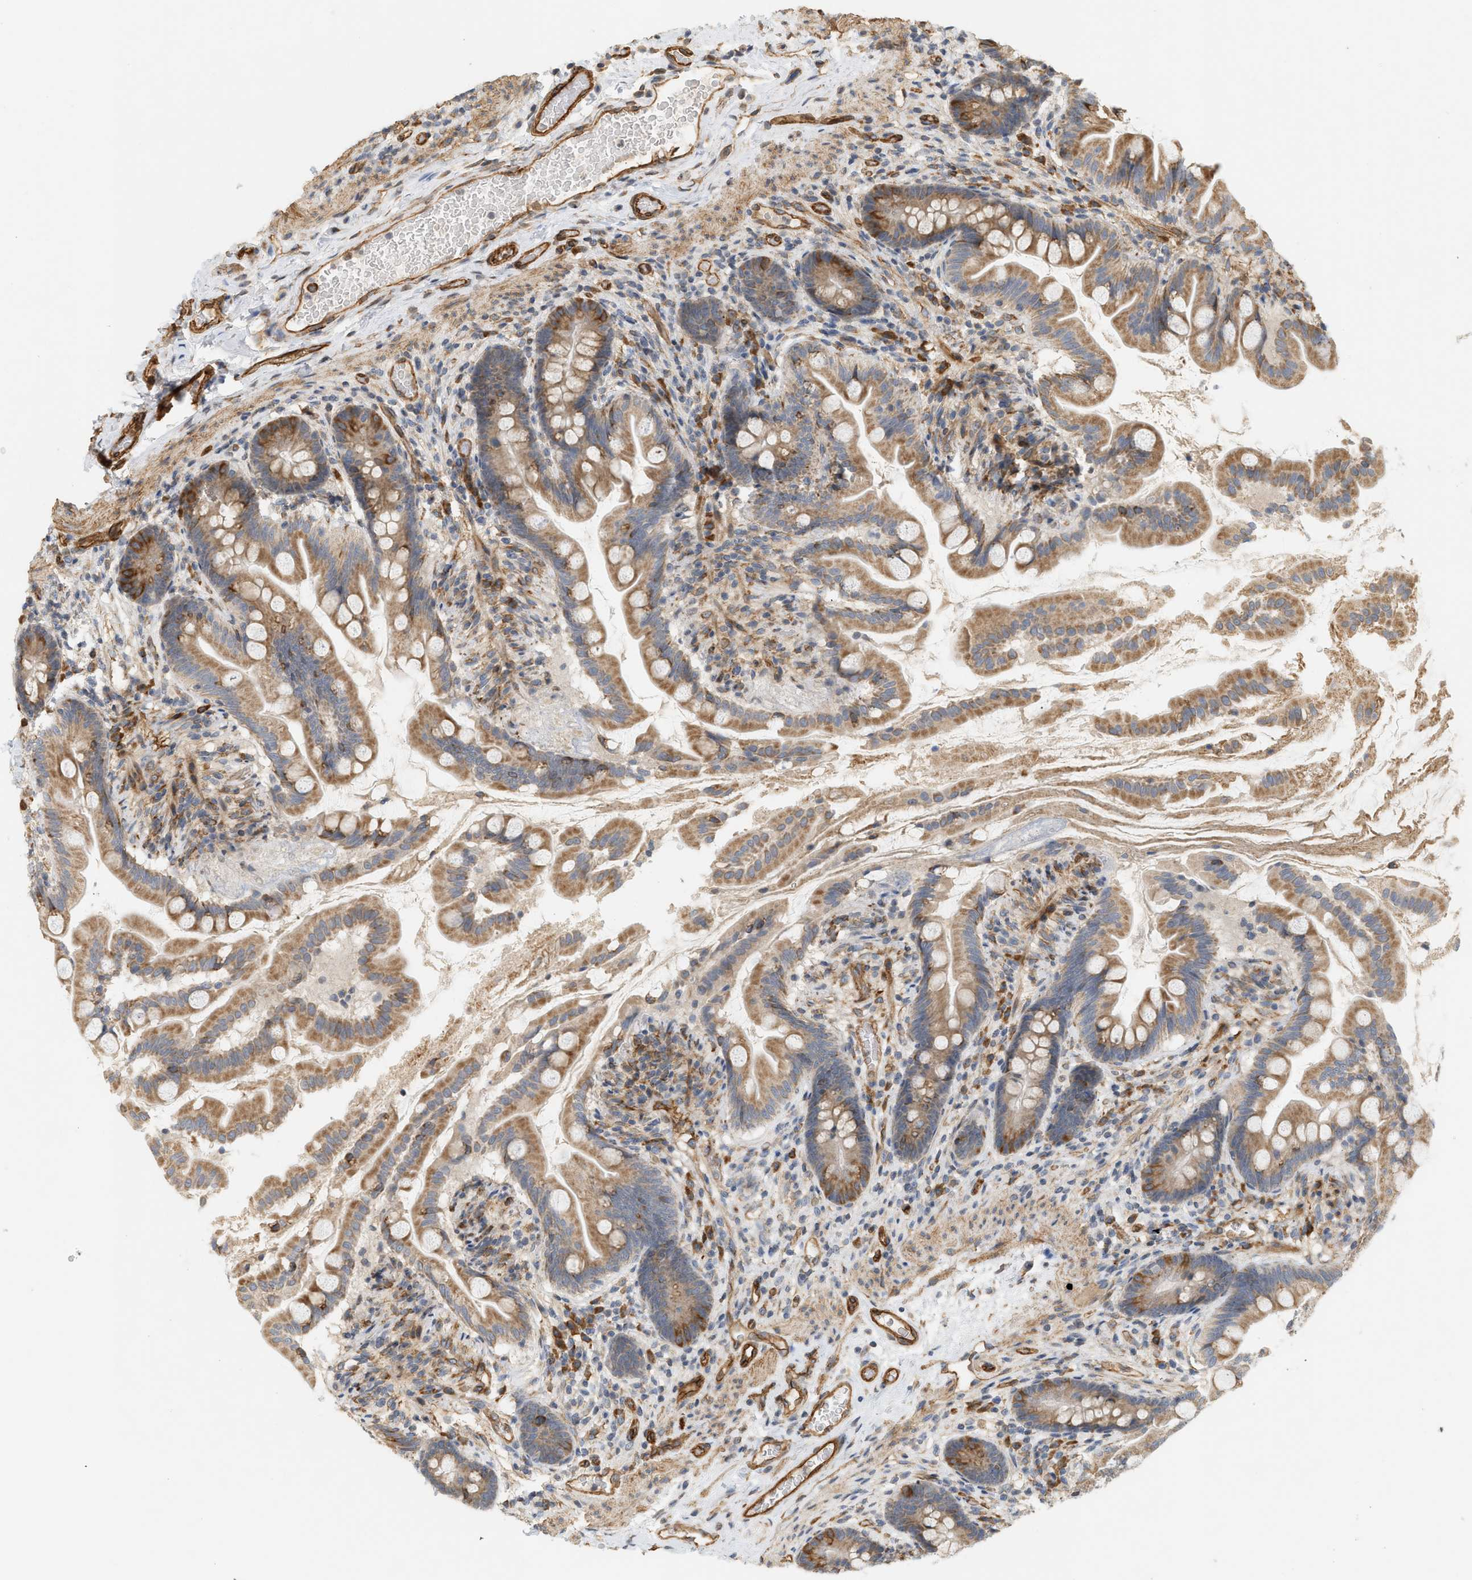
{"staining": {"intensity": "moderate", "quantity": ">75%", "location": "cytoplasmic/membranous"}, "tissue": "small intestine", "cell_type": "Glandular cells", "image_type": "normal", "snomed": [{"axis": "morphology", "description": "Normal tissue, NOS"}, {"axis": "topography", "description": "Small intestine"}], "caption": "DAB (3,3'-diaminobenzidine) immunohistochemical staining of normal small intestine reveals moderate cytoplasmic/membranous protein positivity in about >75% of glandular cells. (brown staining indicates protein expression, while blue staining denotes nuclei).", "gene": "SVOP", "patient": {"sex": "female", "age": 56}}